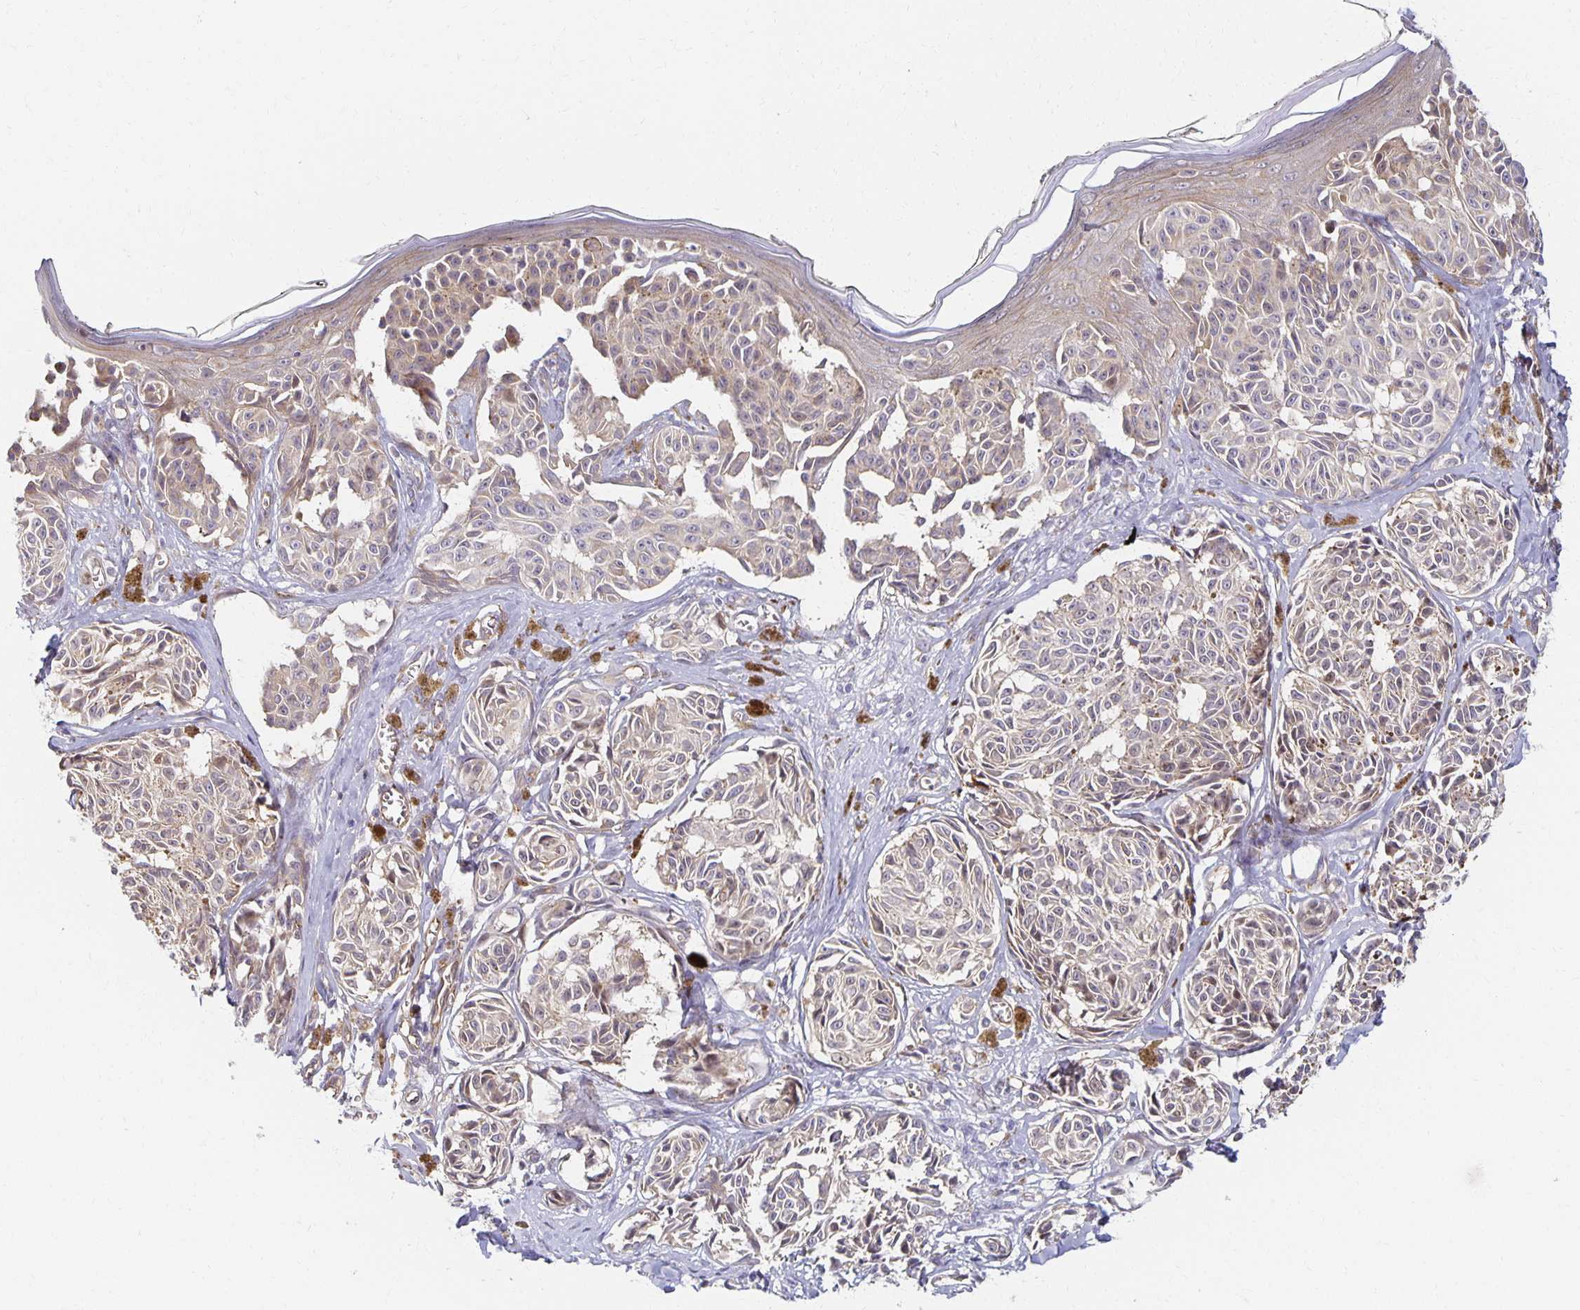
{"staining": {"intensity": "negative", "quantity": "none", "location": "none"}, "tissue": "melanoma", "cell_type": "Tumor cells", "image_type": "cancer", "snomed": [{"axis": "morphology", "description": "Malignant melanoma, NOS"}, {"axis": "topography", "description": "Skin"}], "caption": "This is a image of immunohistochemistry staining of malignant melanoma, which shows no positivity in tumor cells.", "gene": "SORL1", "patient": {"sex": "female", "age": 43}}